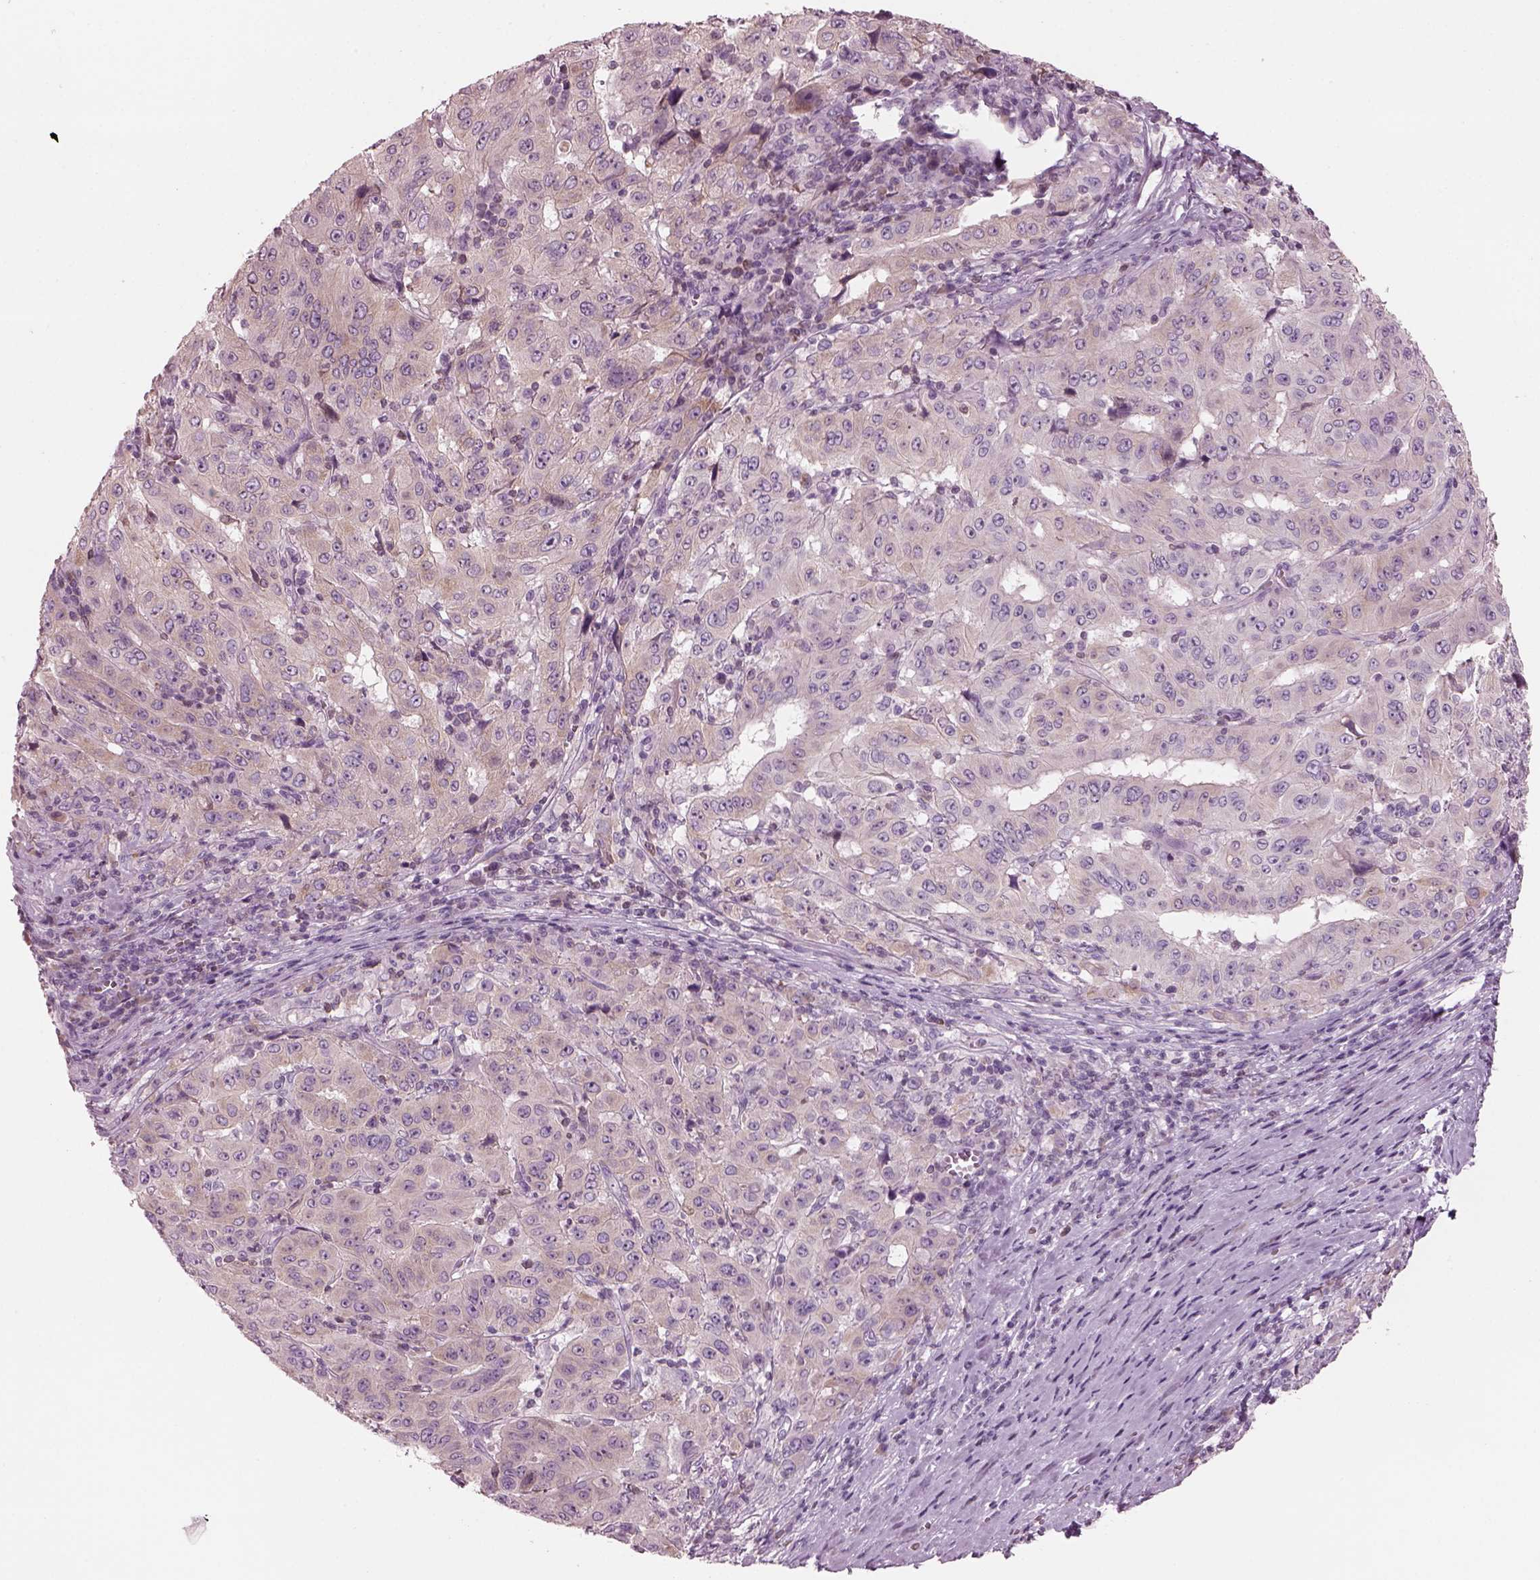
{"staining": {"intensity": "negative", "quantity": "none", "location": "none"}, "tissue": "pancreatic cancer", "cell_type": "Tumor cells", "image_type": "cancer", "snomed": [{"axis": "morphology", "description": "Adenocarcinoma, NOS"}, {"axis": "topography", "description": "Pancreas"}], "caption": "Immunohistochemistry image of neoplastic tissue: pancreatic cancer (adenocarcinoma) stained with DAB displays no significant protein staining in tumor cells.", "gene": "SLC27A2", "patient": {"sex": "male", "age": 63}}